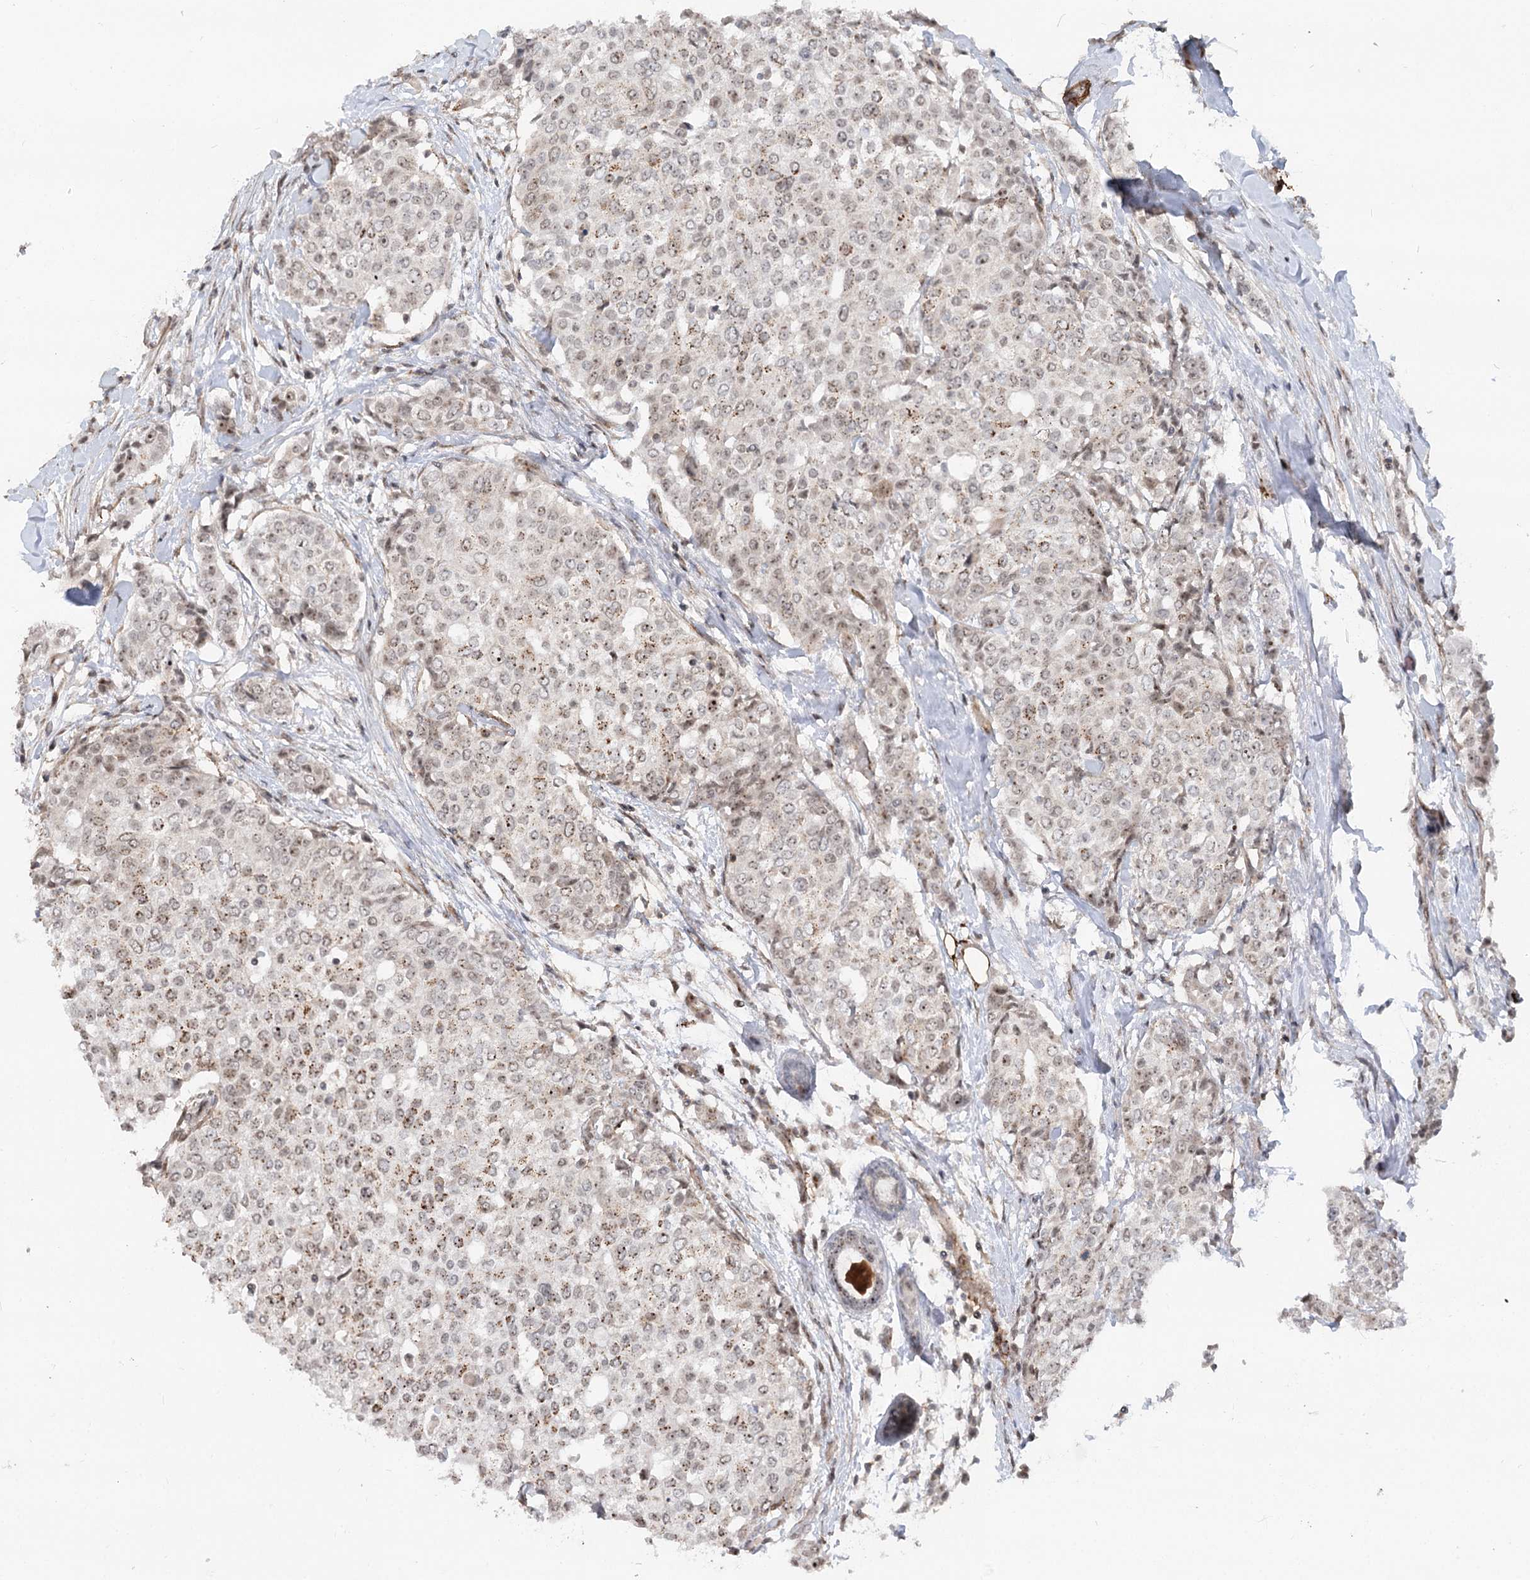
{"staining": {"intensity": "moderate", "quantity": "25%-75%", "location": "cytoplasmic/membranous,nuclear"}, "tissue": "breast cancer", "cell_type": "Tumor cells", "image_type": "cancer", "snomed": [{"axis": "morphology", "description": "Lobular carcinoma"}, {"axis": "topography", "description": "Breast"}], "caption": "DAB immunohistochemical staining of human breast cancer (lobular carcinoma) reveals moderate cytoplasmic/membranous and nuclear protein positivity in approximately 25%-75% of tumor cells.", "gene": "GNL3L", "patient": {"sex": "female", "age": 51}}